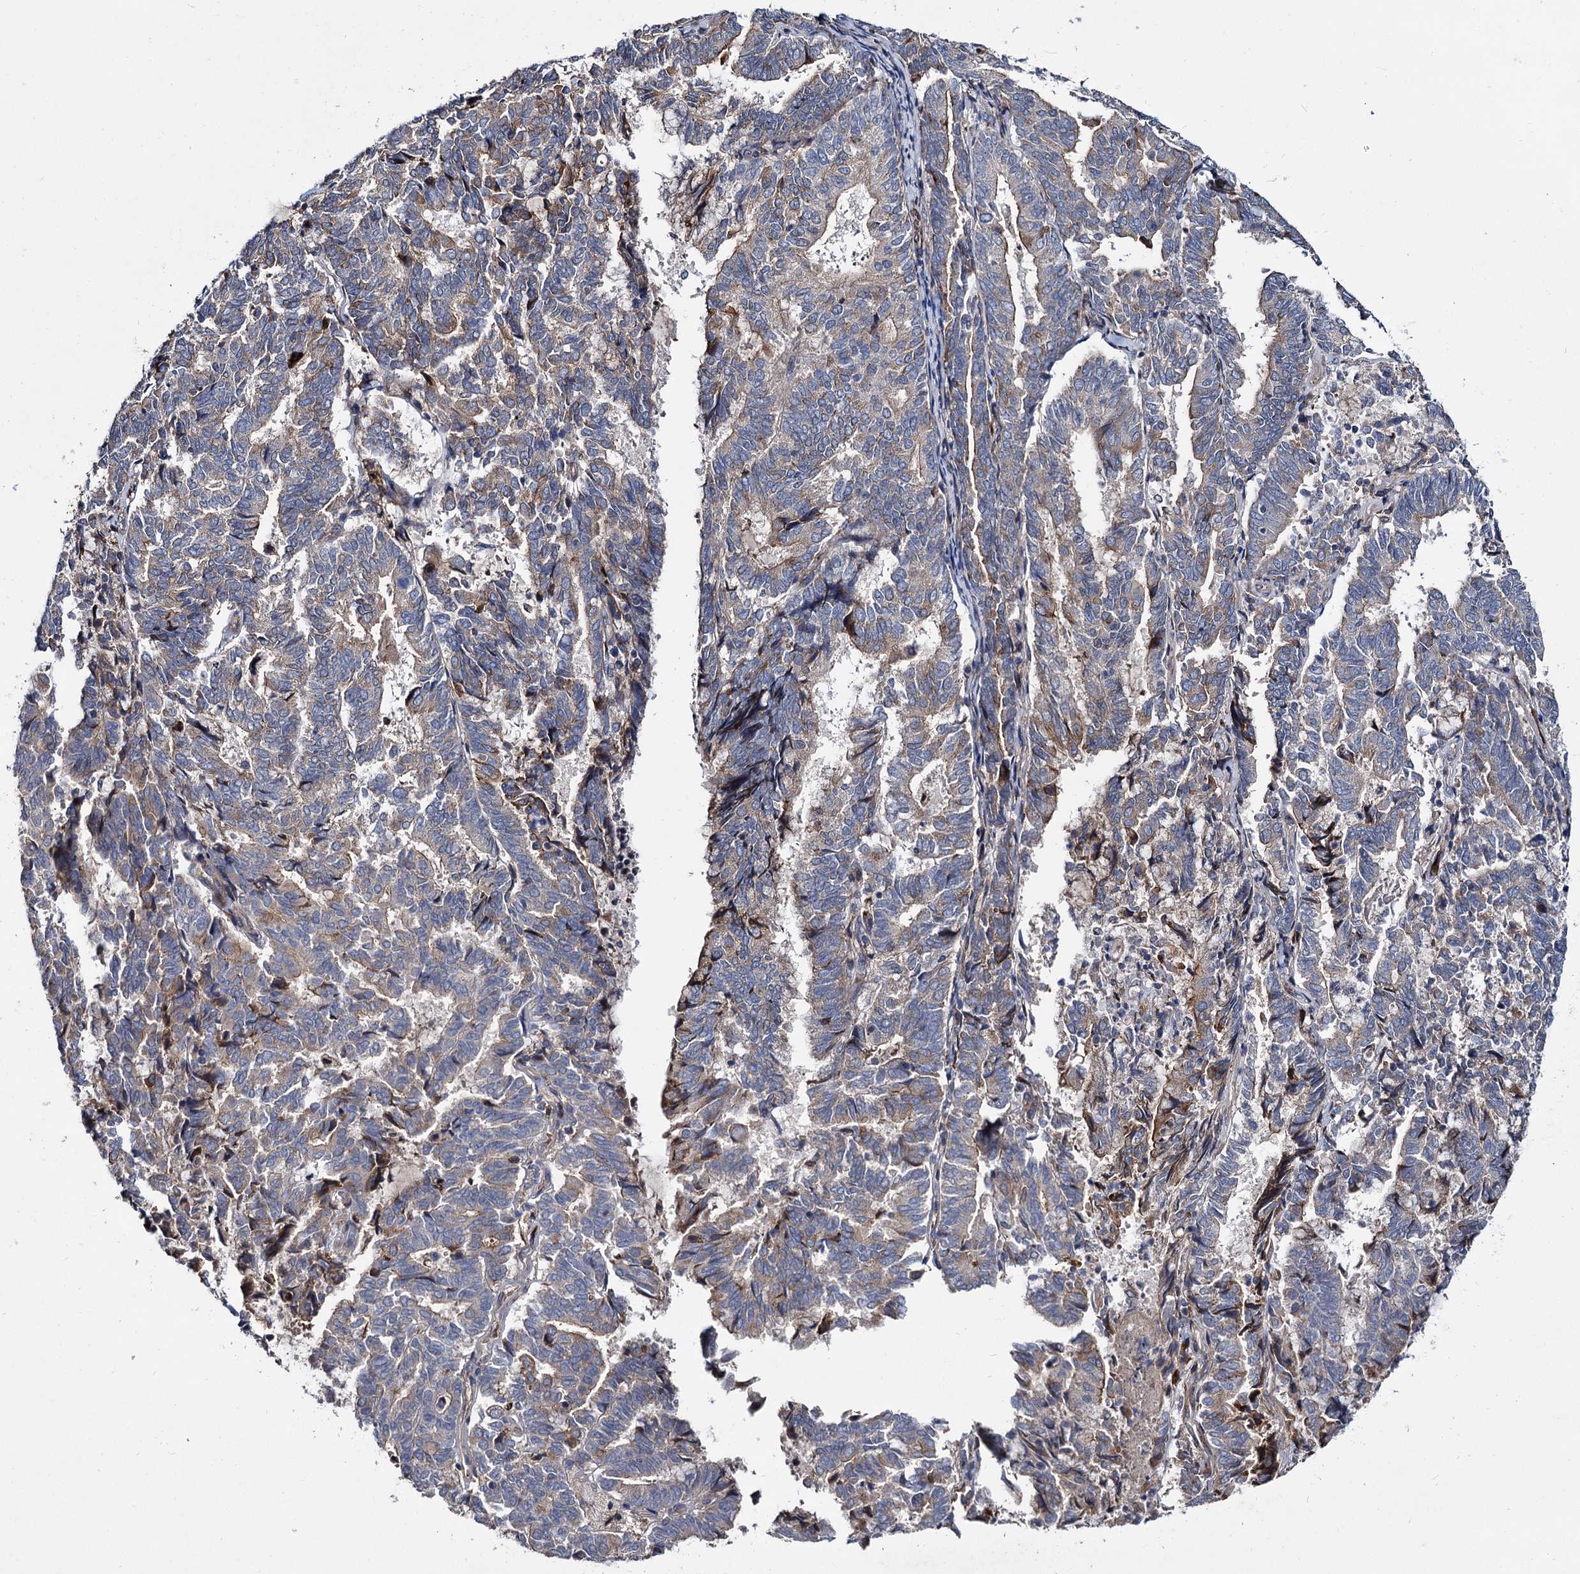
{"staining": {"intensity": "weak", "quantity": "<25%", "location": "cytoplasmic/membranous"}, "tissue": "endometrial cancer", "cell_type": "Tumor cells", "image_type": "cancer", "snomed": [{"axis": "morphology", "description": "Adenocarcinoma, NOS"}, {"axis": "topography", "description": "Endometrium"}], "caption": "High power microscopy micrograph of an immunohistochemistry photomicrograph of endometrial cancer (adenocarcinoma), revealing no significant expression in tumor cells.", "gene": "ISM2", "patient": {"sex": "female", "age": 80}}